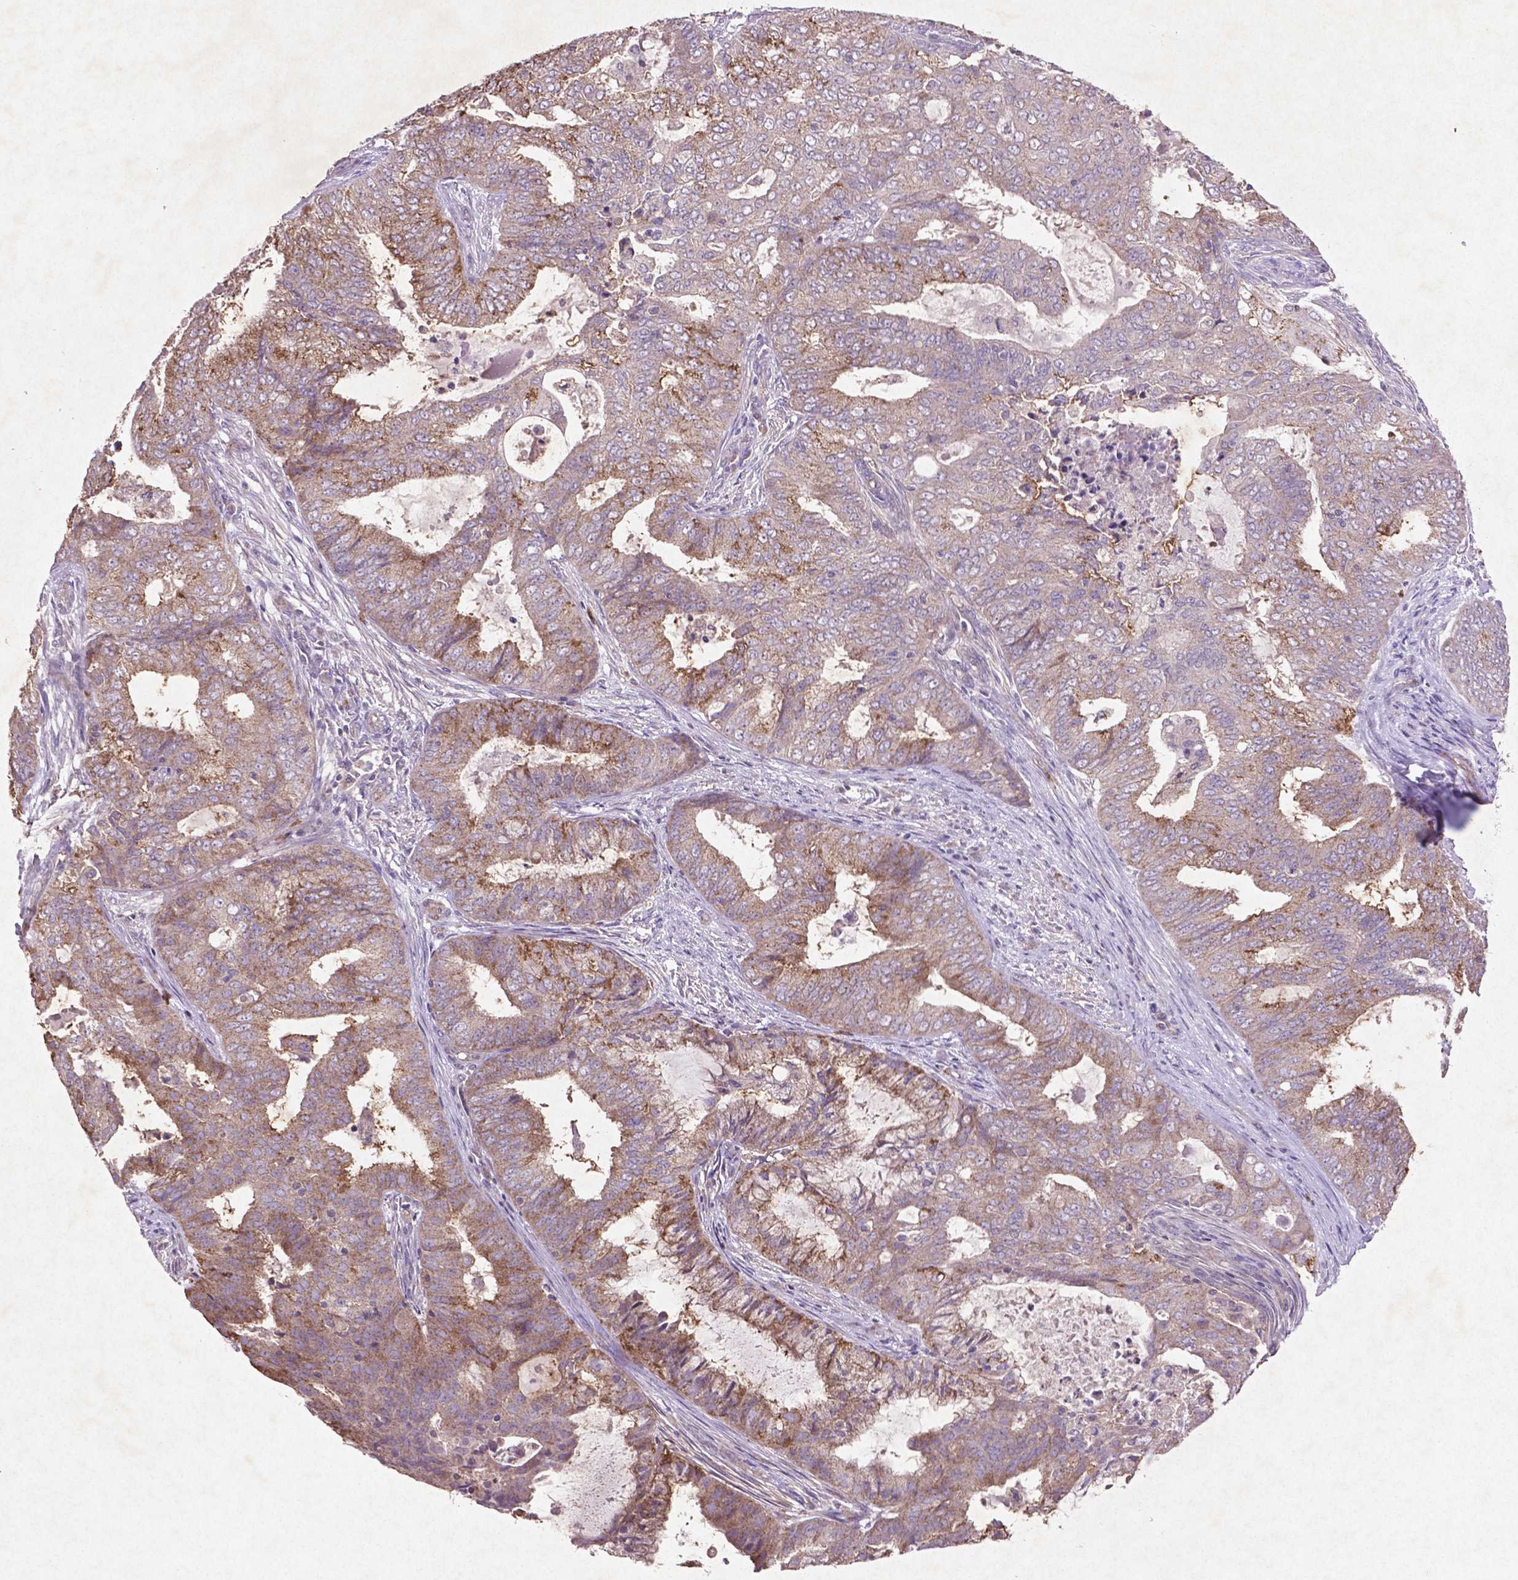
{"staining": {"intensity": "moderate", "quantity": "<25%", "location": "cytoplasmic/membranous"}, "tissue": "endometrial cancer", "cell_type": "Tumor cells", "image_type": "cancer", "snomed": [{"axis": "morphology", "description": "Adenocarcinoma, NOS"}, {"axis": "topography", "description": "Endometrium"}], "caption": "Immunohistochemistry of human adenocarcinoma (endometrial) shows low levels of moderate cytoplasmic/membranous positivity in about <25% of tumor cells.", "gene": "MTOR", "patient": {"sex": "female", "age": 62}}